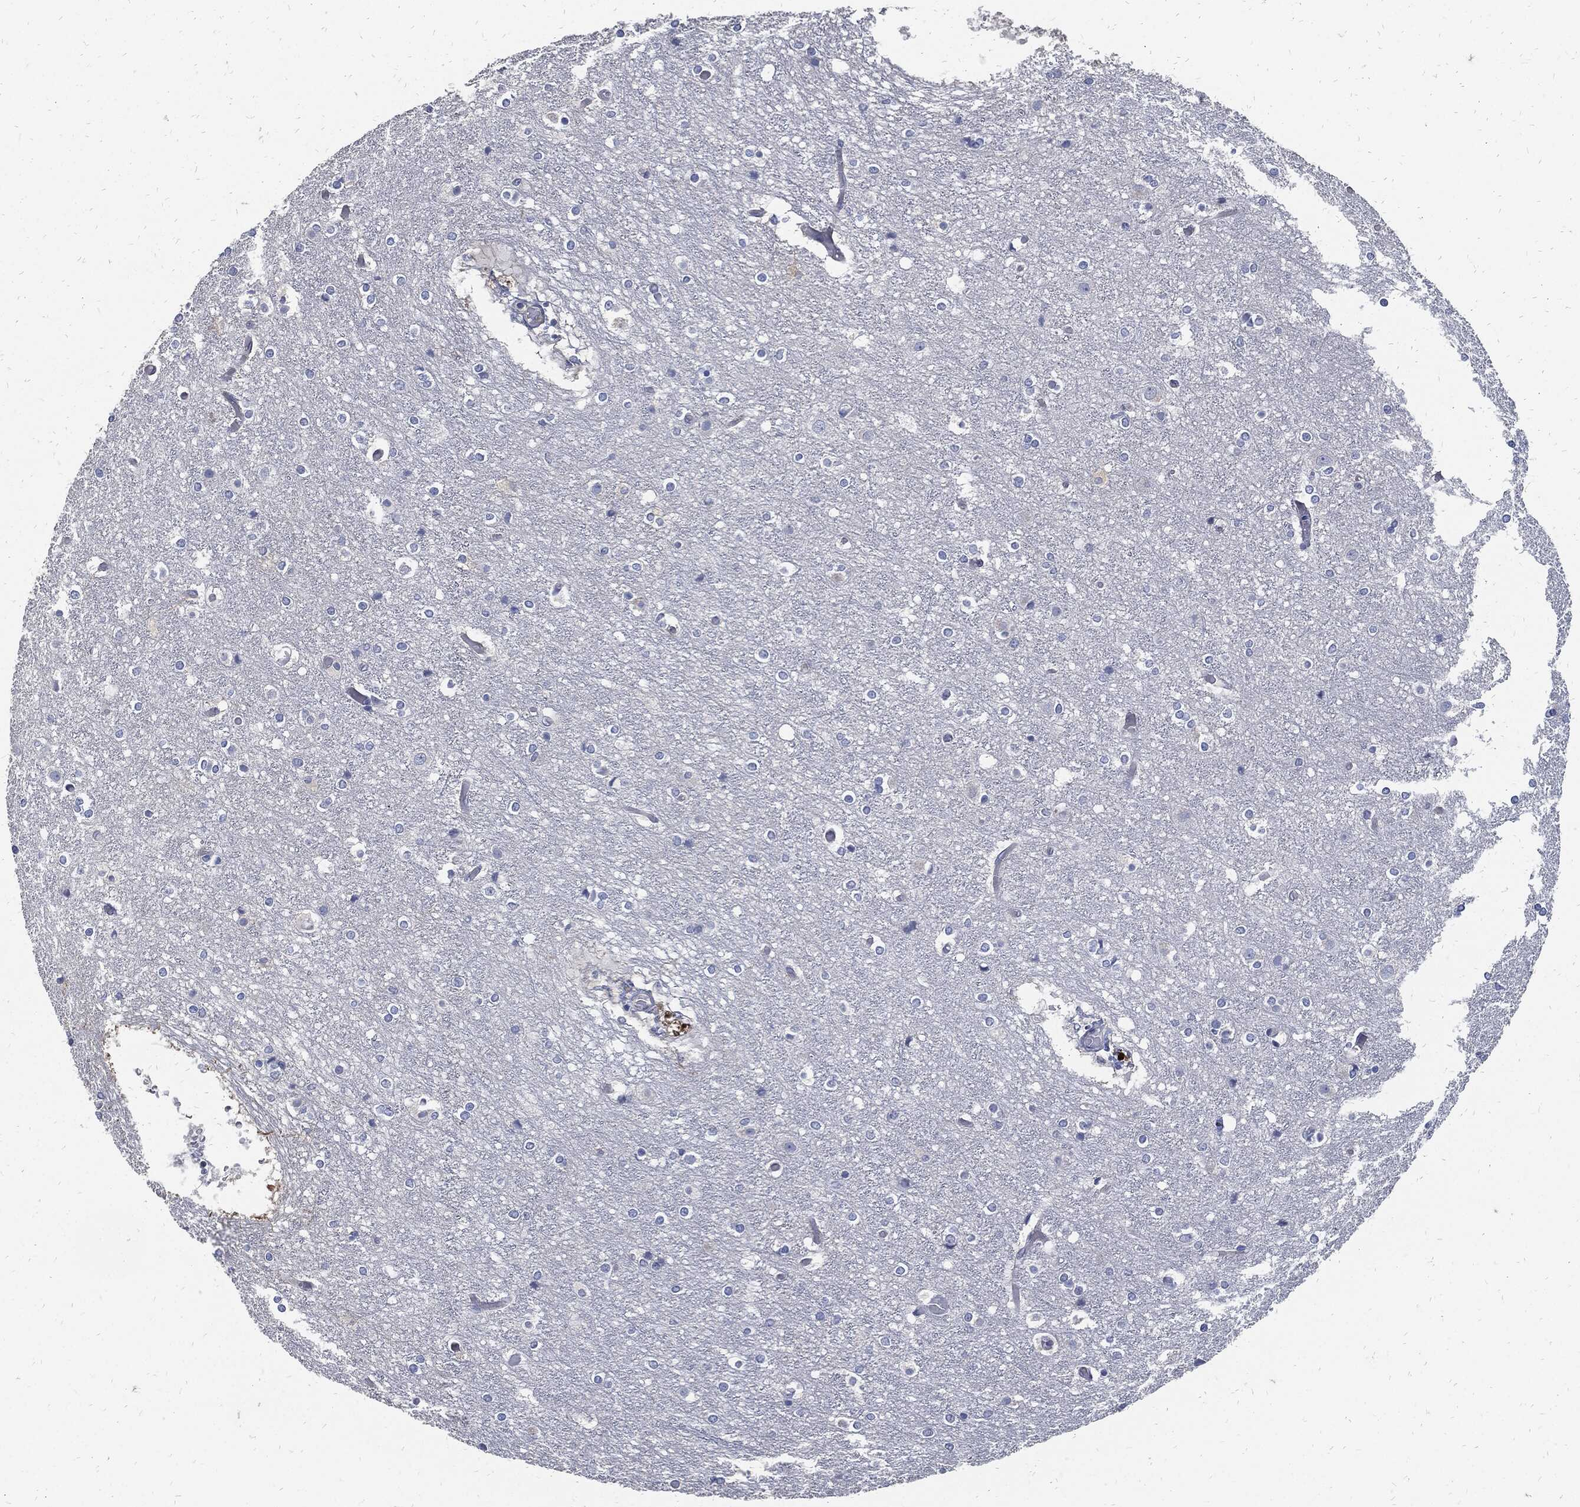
{"staining": {"intensity": "negative", "quantity": "none", "location": "none"}, "tissue": "cerebral cortex", "cell_type": "Endothelial cells", "image_type": "normal", "snomed": [{"axis": "morphology", "description": "Normal tissue, NOS"}, {"axis": "topography", "description": "Cerebral cortex"}], "caption": "A photomicrograph of cerebral cortex stained for a protein exhibits no brown staining in endothelial cells.", "gene": "MKI67", "patient": {"sex": "female", "age": 52}}